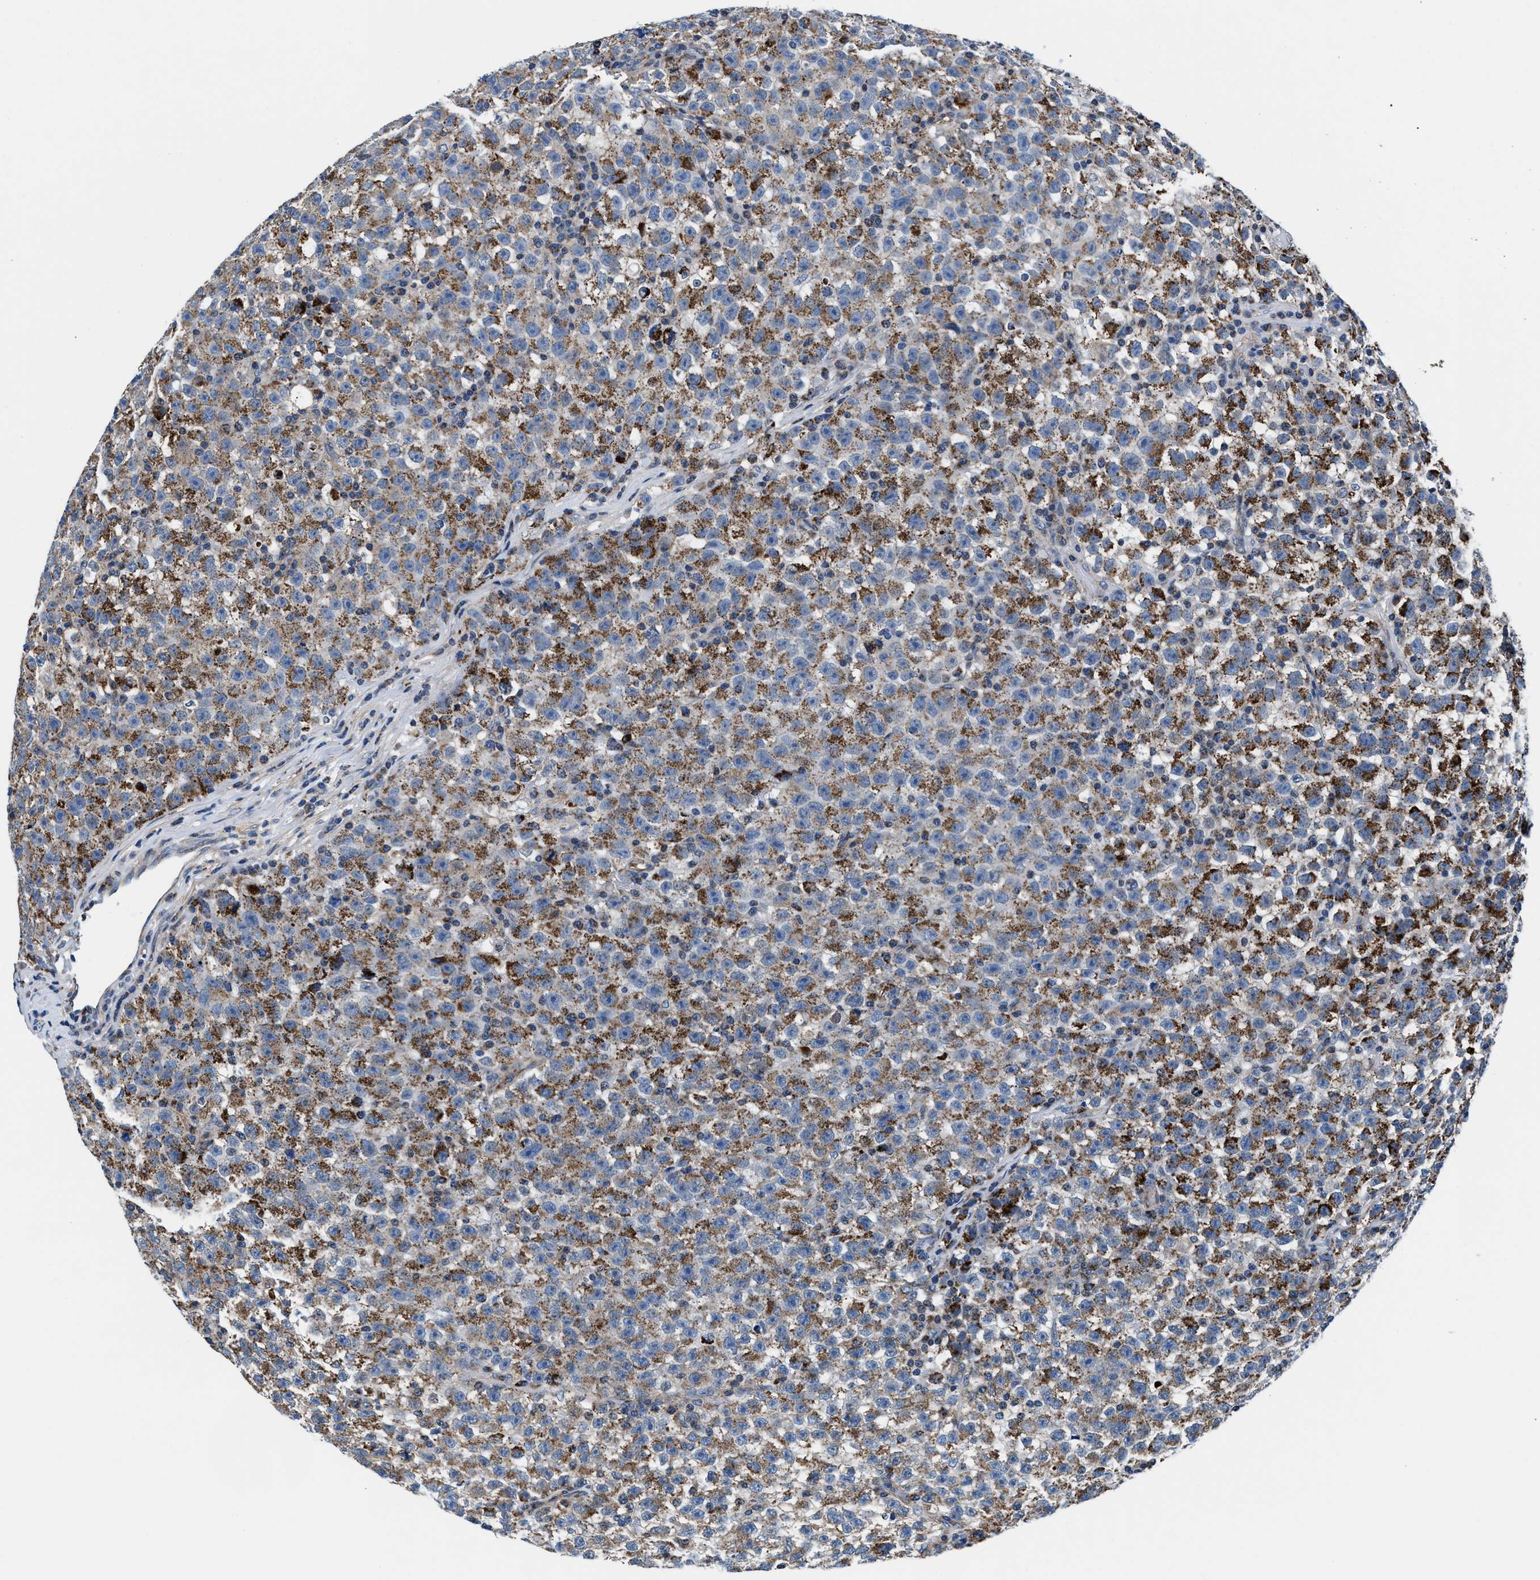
{"staining": {"intensity": "moderate", "quantity": ">75%", "location": "cytoplasmic/membranous"}, "tissue": "testis cancer", "cell_type": "Tumor cells", "image_type": "cancer", "snomed": [{"axis": "morphology", "description": "Seminoma, NOS"}, {"axis": "topography", "description": "Testis"}], "caption": "High-magnification brightfield microscopy of testis cancer (seminoma) stained with DAB (3,3'-diaminobenzidine) (brown) and counterstained with hematoxylin (blue). tumor cells exhibit moderate cytoplasmic/membranous positivity is seen in about>75% of cells. The staining is performed using DAB (3,3'-diaminobenzidine) brown chromogen to label protein expression. The nuclei are counter-stained blue using hematoxylin.", "gene": "NKTR", "patient": {"sex": "male", "age": 22}}